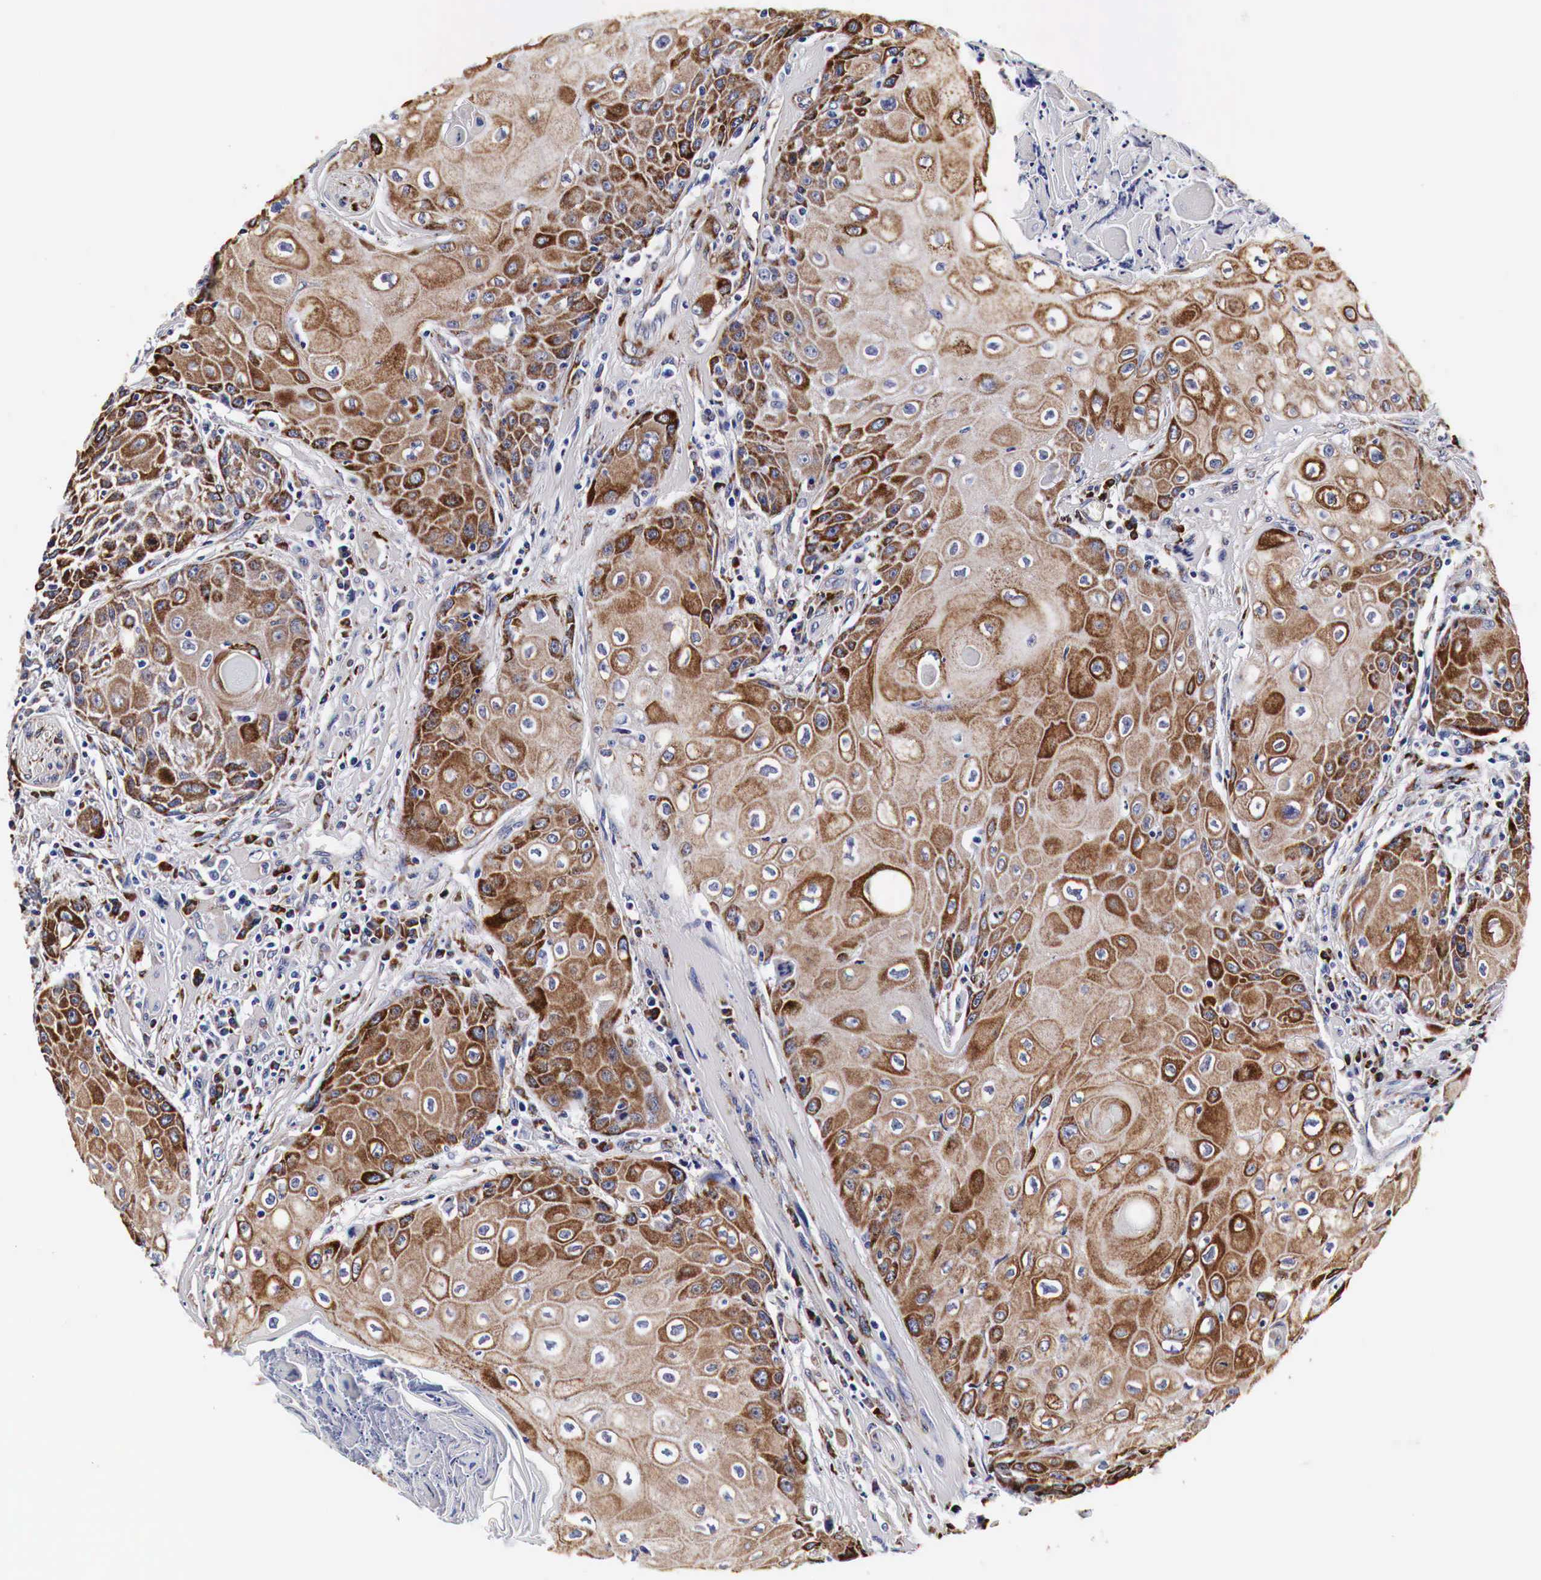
{"staining": {"intensity": "moderate", "quantity": ">75%", "location": "cytoplasmic/membranous"}, "tissue": "head and neck cancer", "cell_type": "Tumor cells", "image_type": "cancer", "snomed": [{"axis": "morphology", "description": "Squamous cell carcinoma, NOS"}, {"axis": "topography", "description": "Oral tissue"}, {"axis": "topography", "description": "Head-Neck"}], "caption": "Immunohistochemical staining of human squamous cell carcinoma (head and neck) demonstrates medium levels of moderate cytoplasmic/membranous protein expression in approximately >75% of tumor cells. (brown staining indicates protein expression, while blue staining denotes nuclei).", "gene": "CKAP4", "patient": {"sex": "female", "age": 82}}